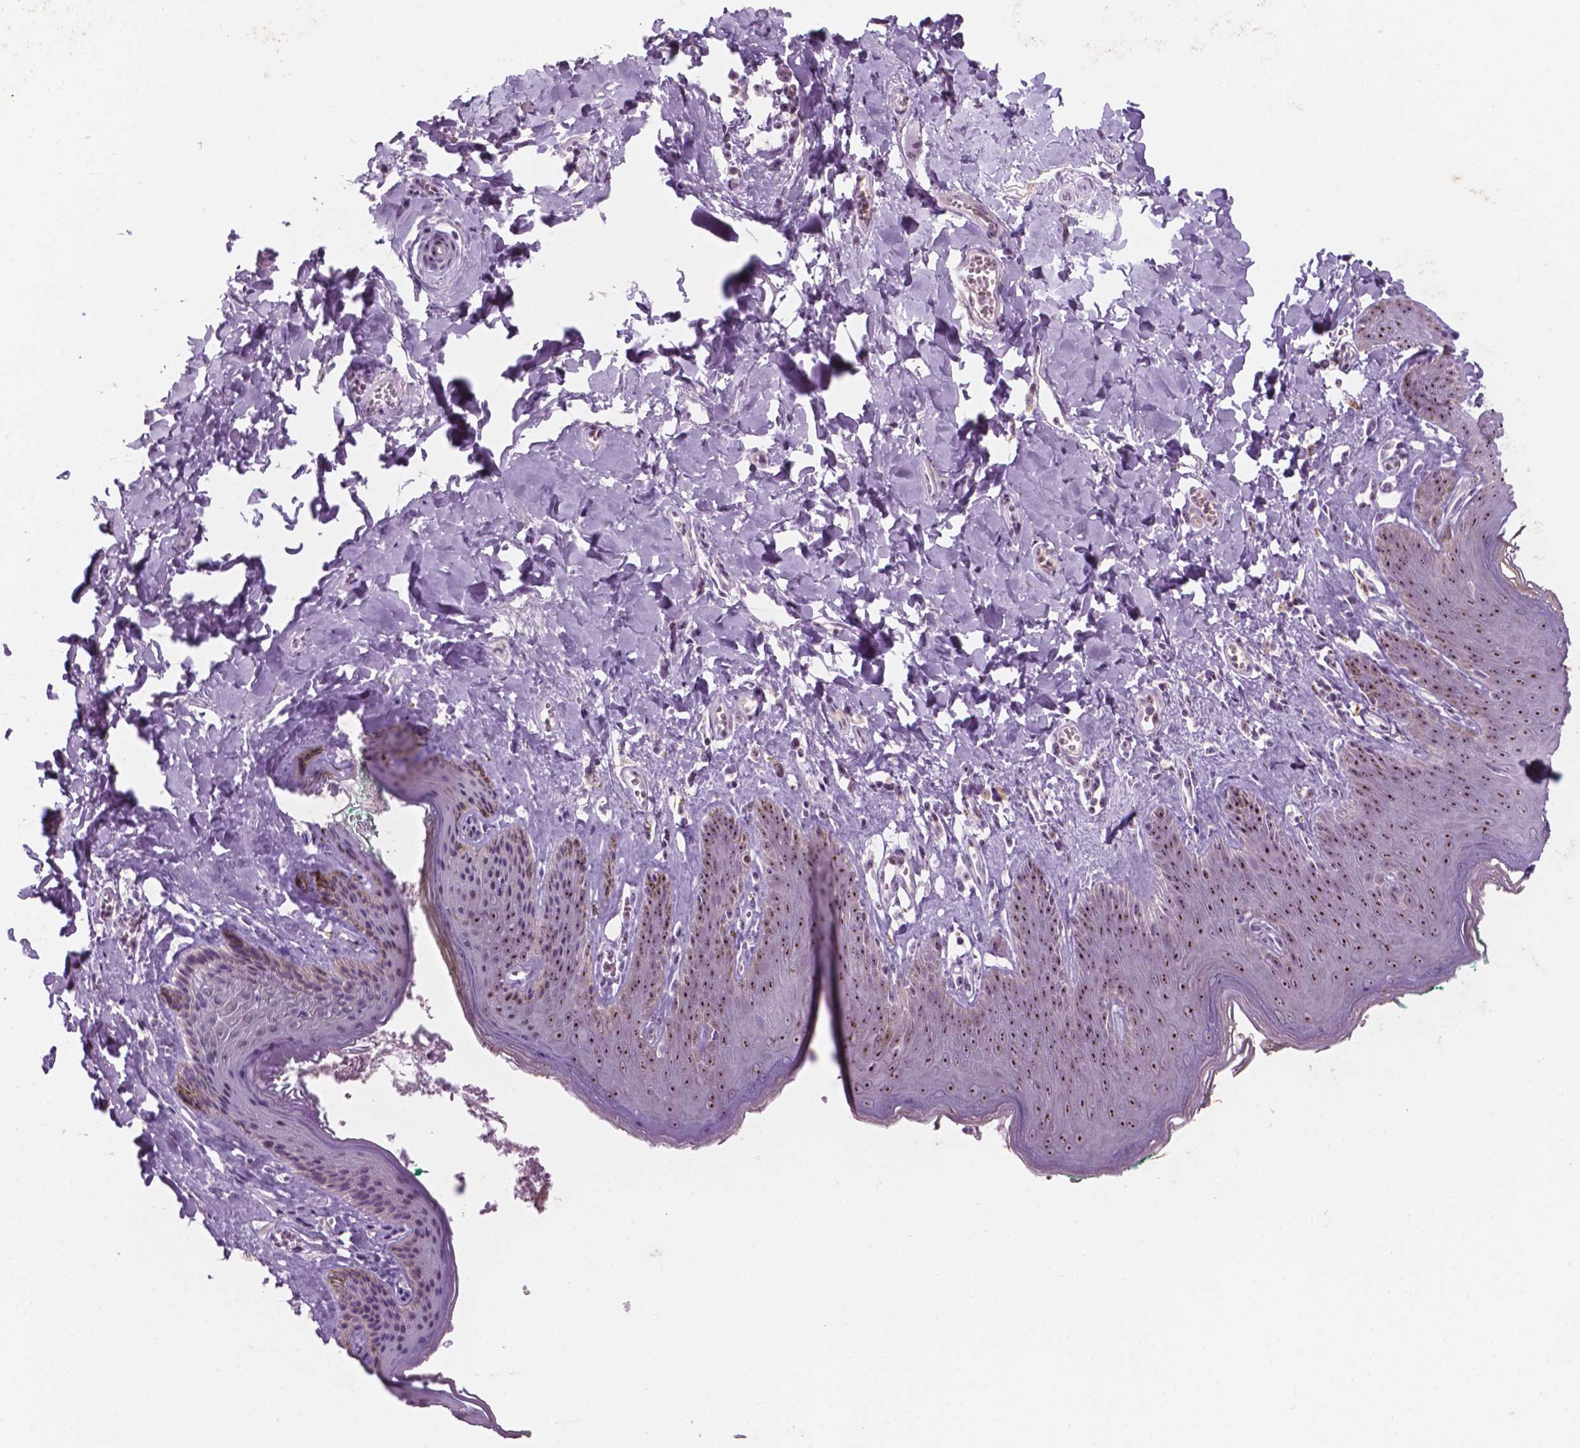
{"staining": {"intensity": "moderate", "quantity": "25%-75%", "location": "nuclear"}, "tissue": "skin", "cell_type": "Epidermal cells", "image_type": "normal", "snomed": [{"axis": "morphology", "description": "Normal tissue, NOS"}, {"axis": "topography", "description": "Vulva"}, {"axis": "topography", "description": "Peripheral nerve tissue"}], "caption": "The histopathology image displays immunohistochemical staining of unremarkable skin. There is moderate nuclear expression is seen in approximately 25%-75% of epidermal cells.", "gene": "ZNF853", "patient": {"sex": "female", "age": 66}}